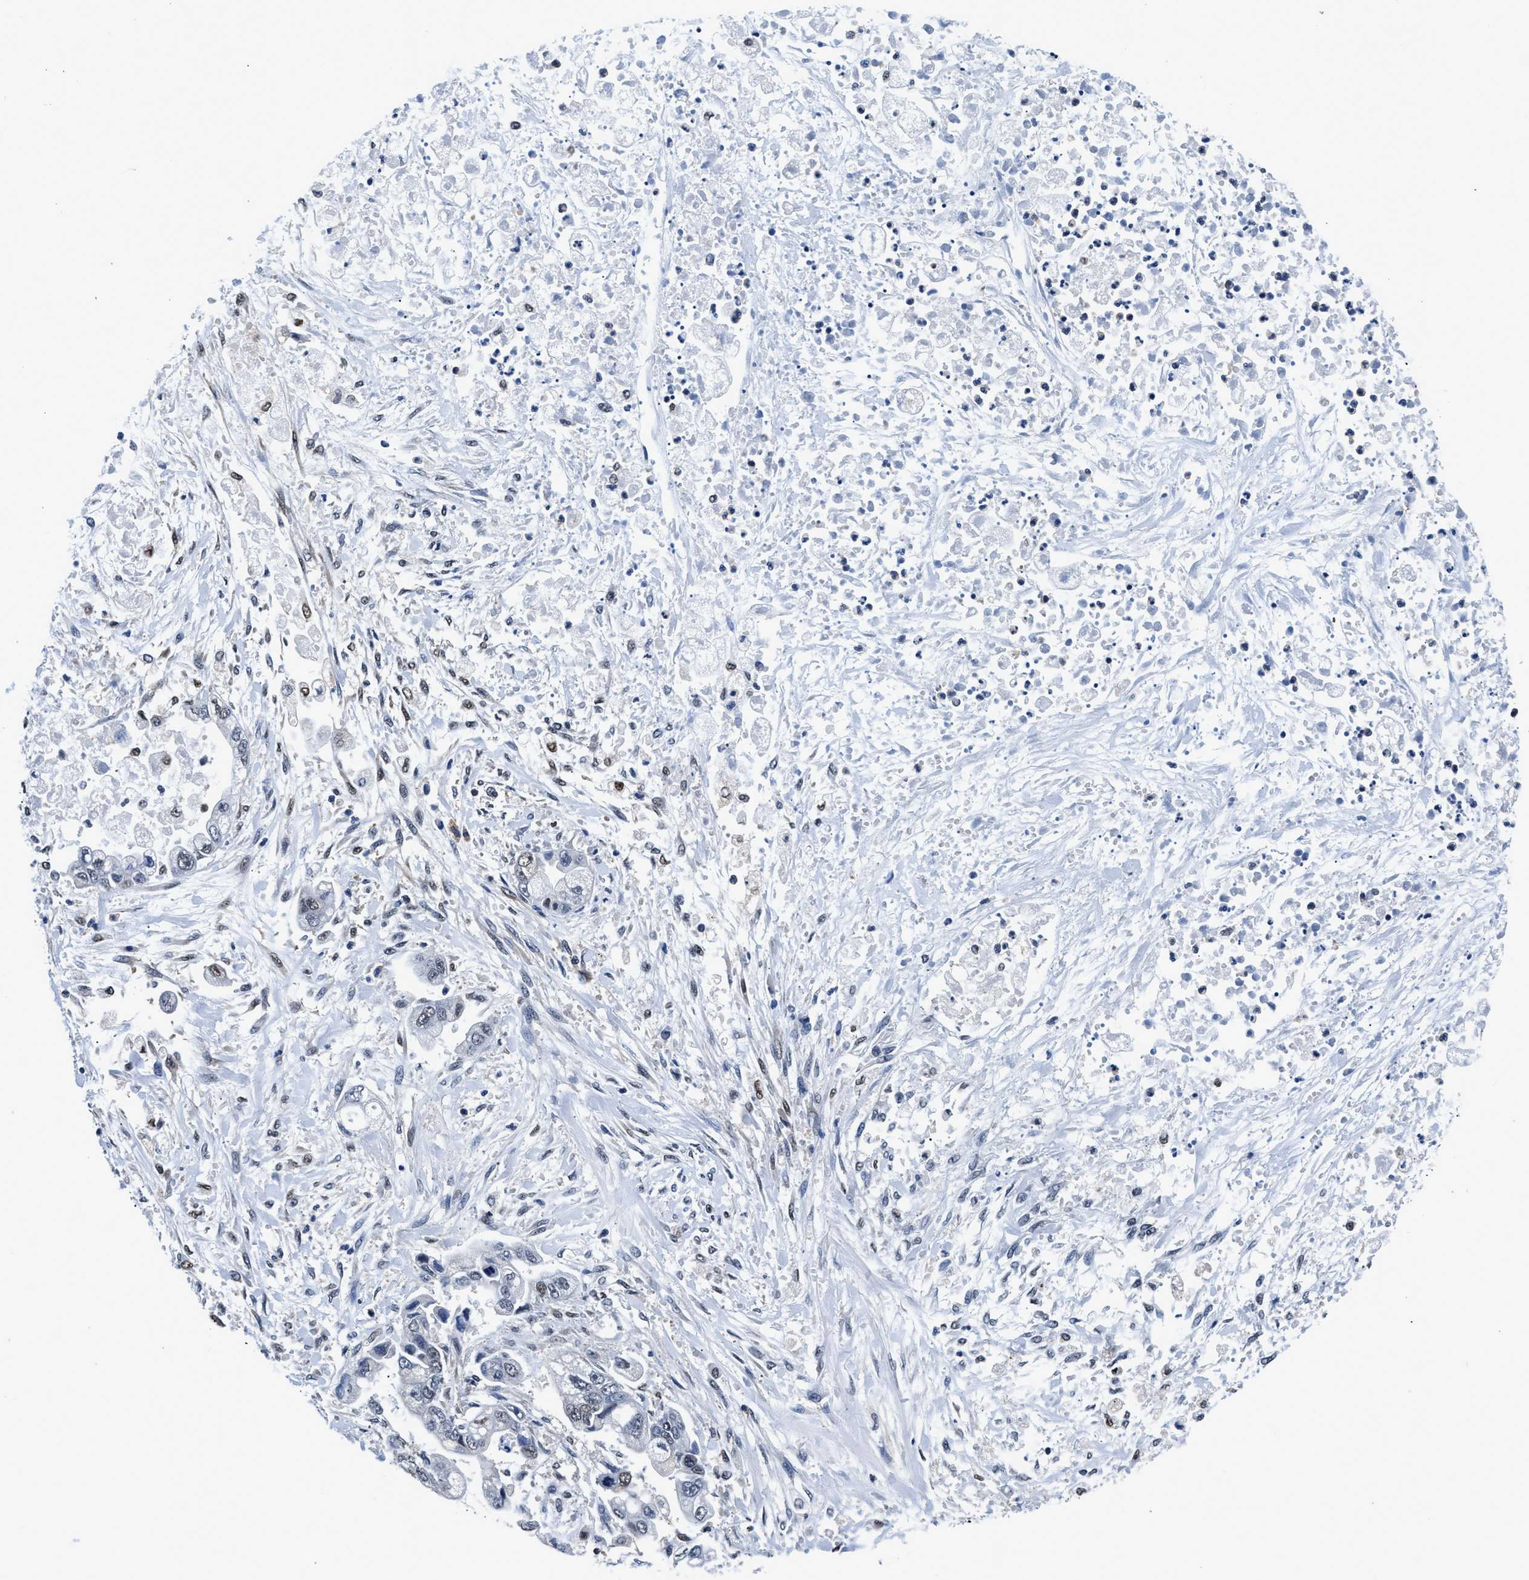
{"staining": {"intensity": "weak", "quantity": "<25%", "location": "nuclear"}, "tissue": "stomach cancer", "cell_type": "Tumor cells", "image_type": "cancer", "snomed": [{"axis": "morphology", "description": "Normal tissue, NOS"}, {"axis": "morphology", "description": "Adenocarcinoma, NOS"}, {"axis": "topography", "description": "Stomach"}], "caption": "Human stomach cancer (adenocarcinoma) stained for a protein using immunohistochemistry (IHC) reveals no staining in tumor cells.", "gene": "USP16", "patient": {"sex": "male", "age": 62}}